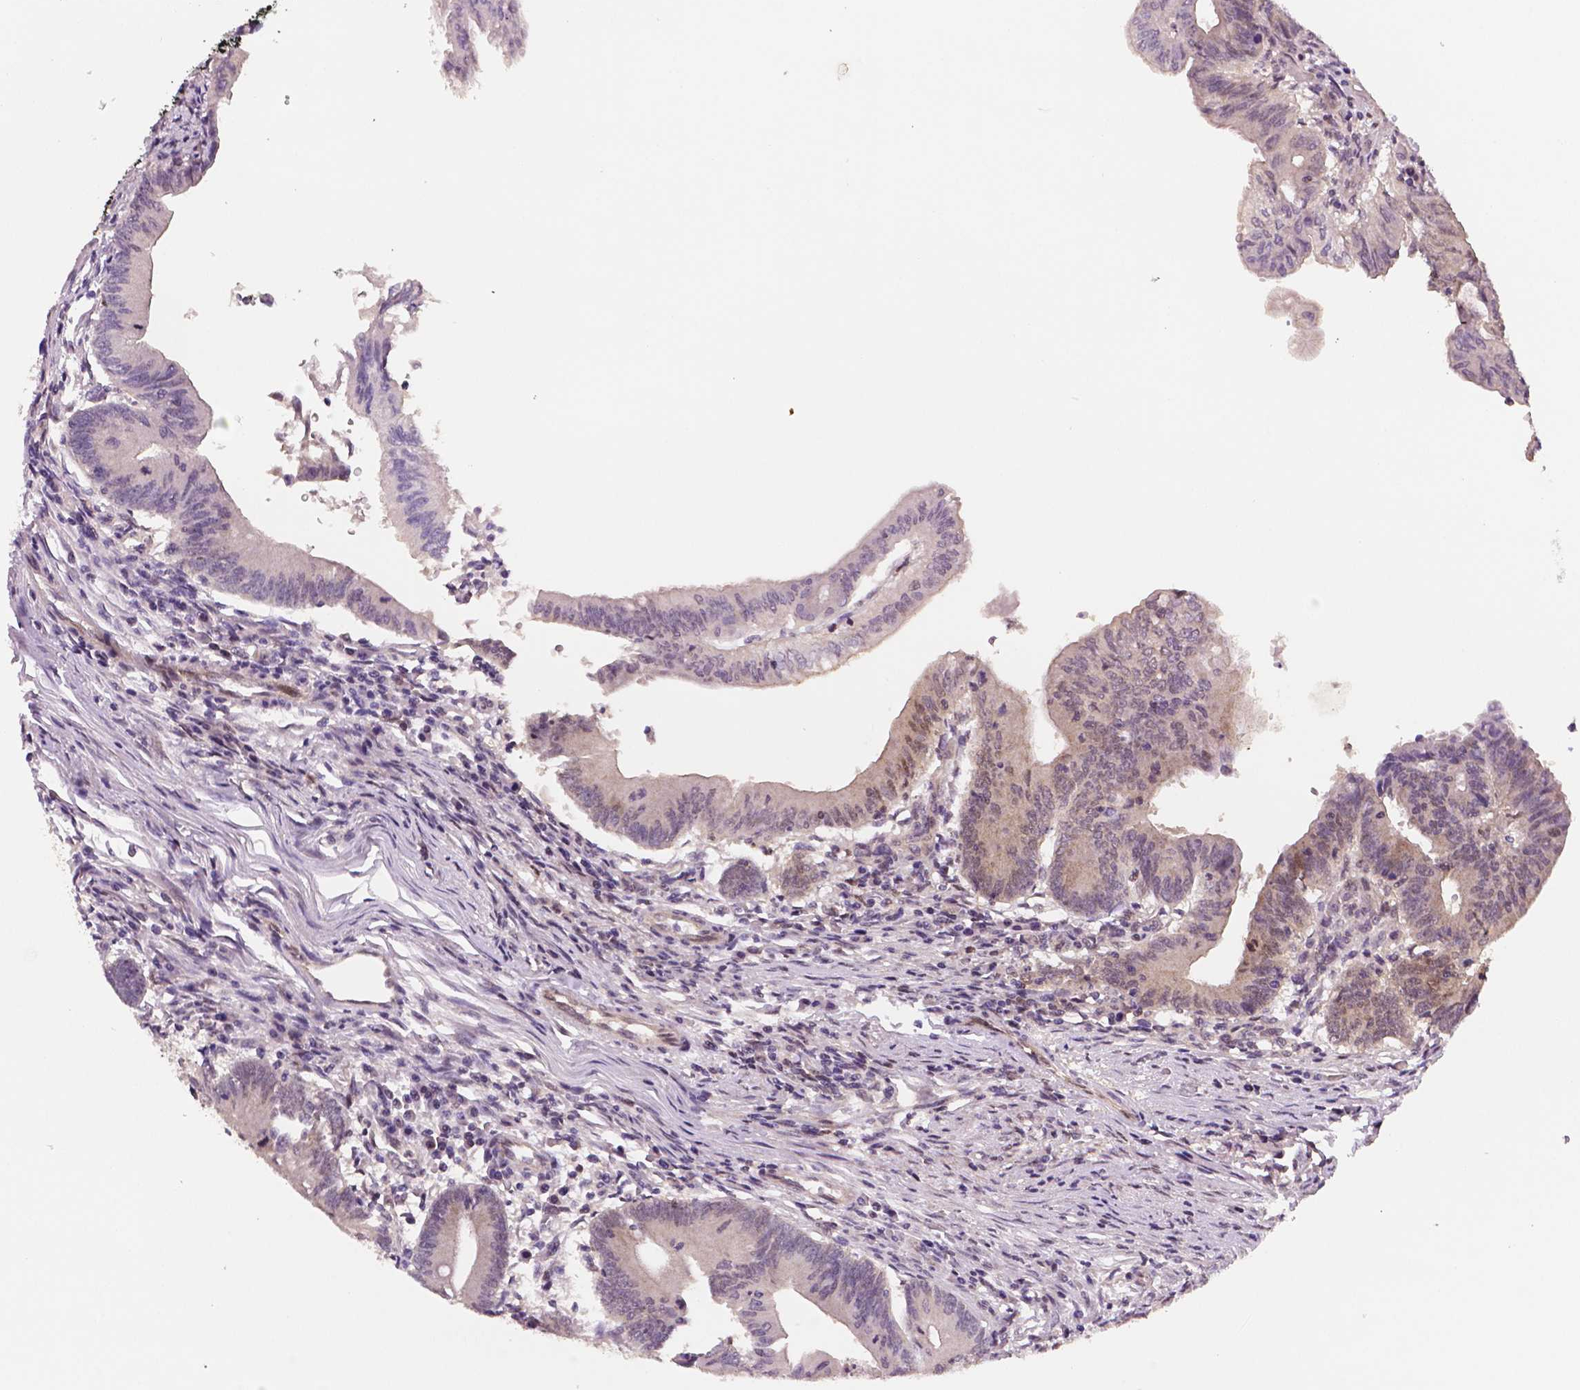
{"staining": {"intensity": "negative", "quantity": "none", "location": "none"}, "tissue": "colorectal cancer", "cell_type": "Tumor cells", "image_type": "cancer", "snomed": [{"axis": "morphology", "description": "Adenocarcinoma, NOS"}, {"axis": "topography", "description": "Colon"}], "caption": "Immunohistochemical staining of human colorectal cancer demonstrates no significant expression in tumor cells.", "gene": "STAT3", "patient": {"sex": "female", "age": 70}}